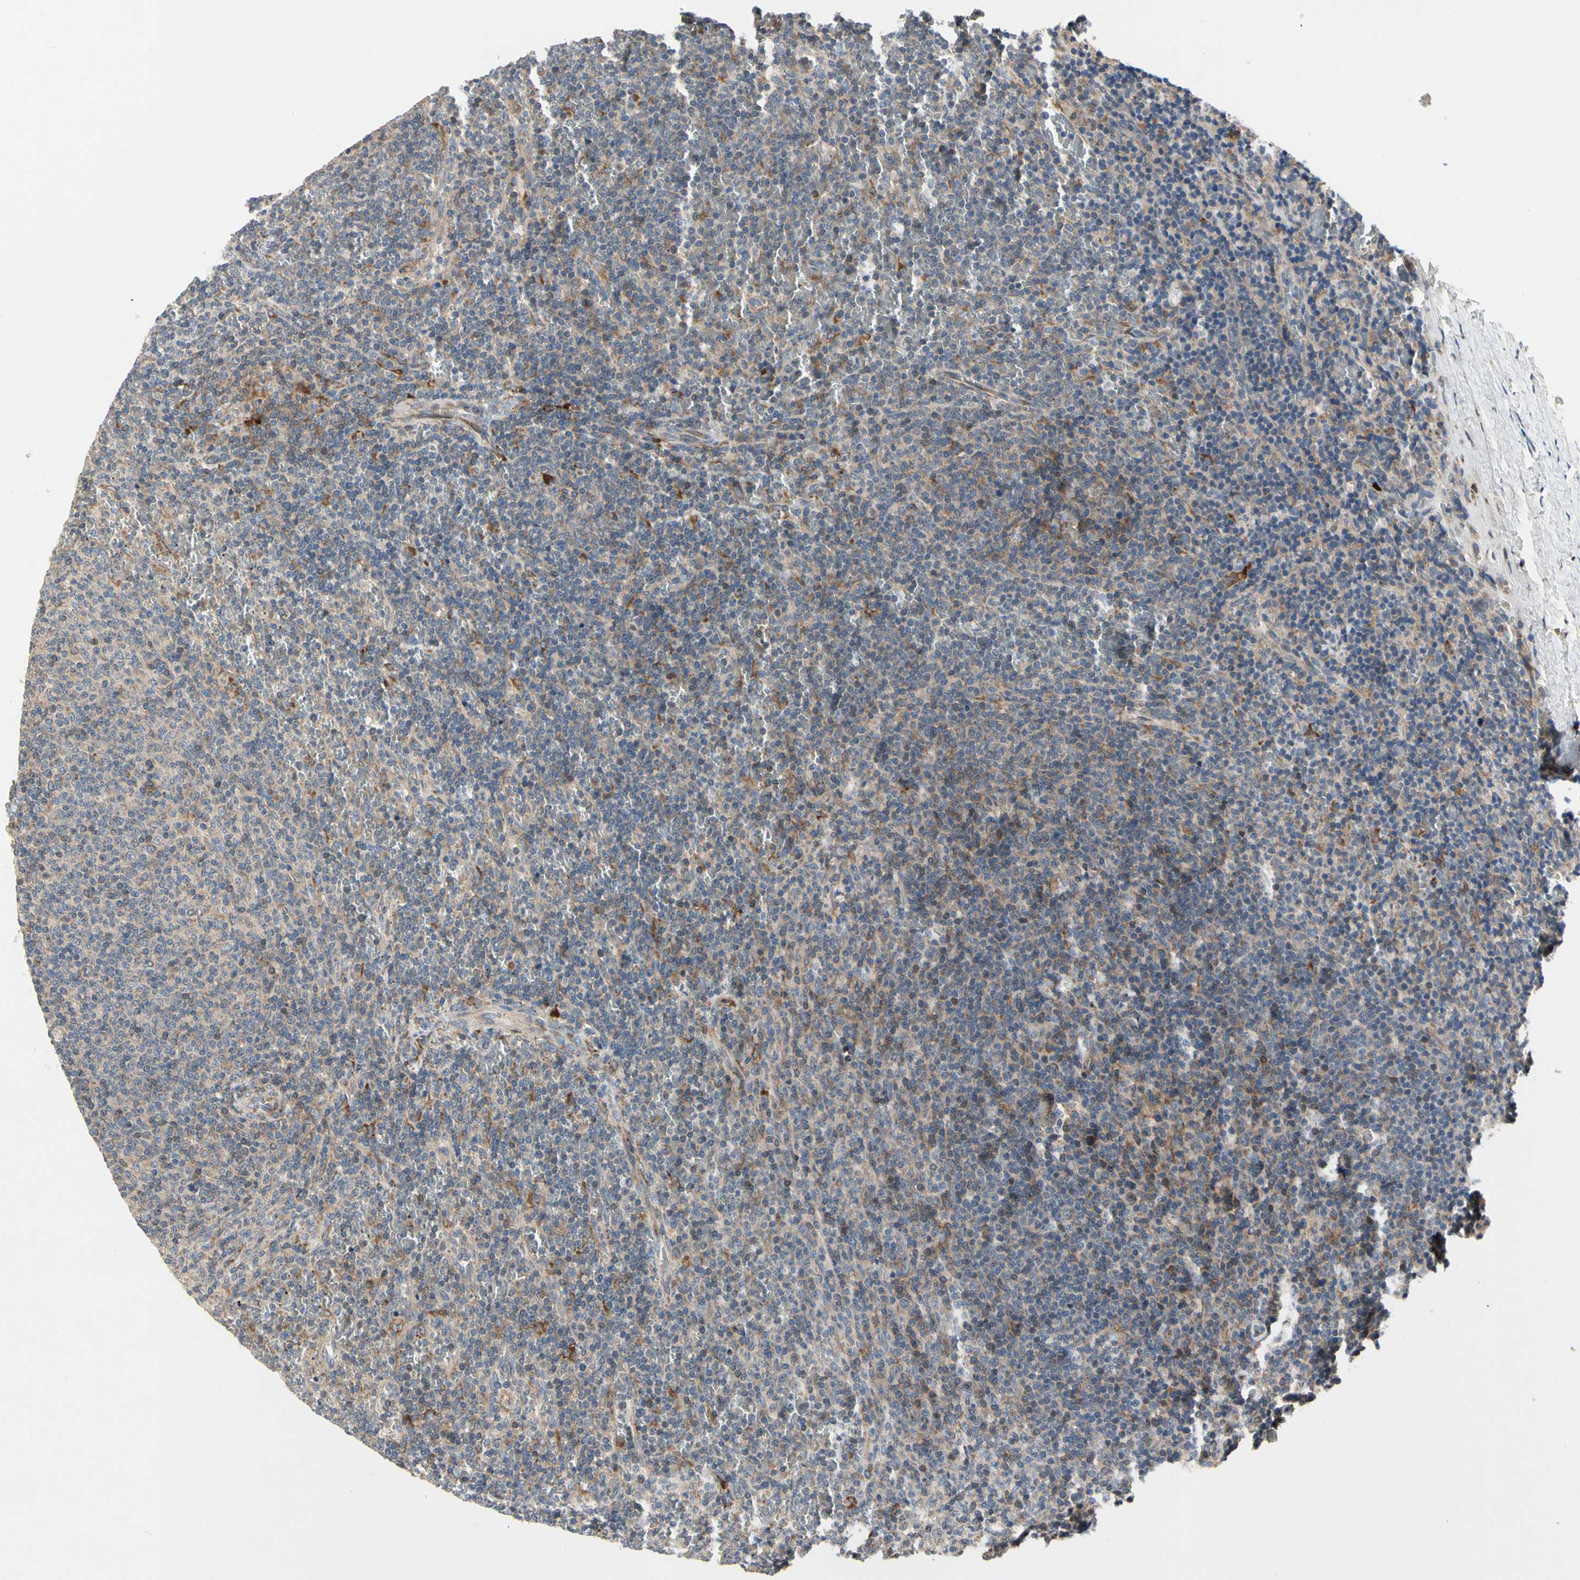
{"staining": {"intensity": "weak", "quantity": "25%-75%", "location": "cytoplasmic/membranous"}, "tissue": "lymphoma", "cell_type": "Tumor cells", "image_type": "cancer", "snomed": [{"axis": "morphology", "description": "Malignant lymphoma, non-Hodgkin's type, Low grade"}, {"axis": "topography", "description": "Spleen"}], "caption": "Brown immunohistochemical staining in lymphoma shows weak cytoplasmic/membranous positivity in about 25%-75% of tumor cells.", "gene": "MMEL1", "patient": {"sex": "female", "age": 50}}